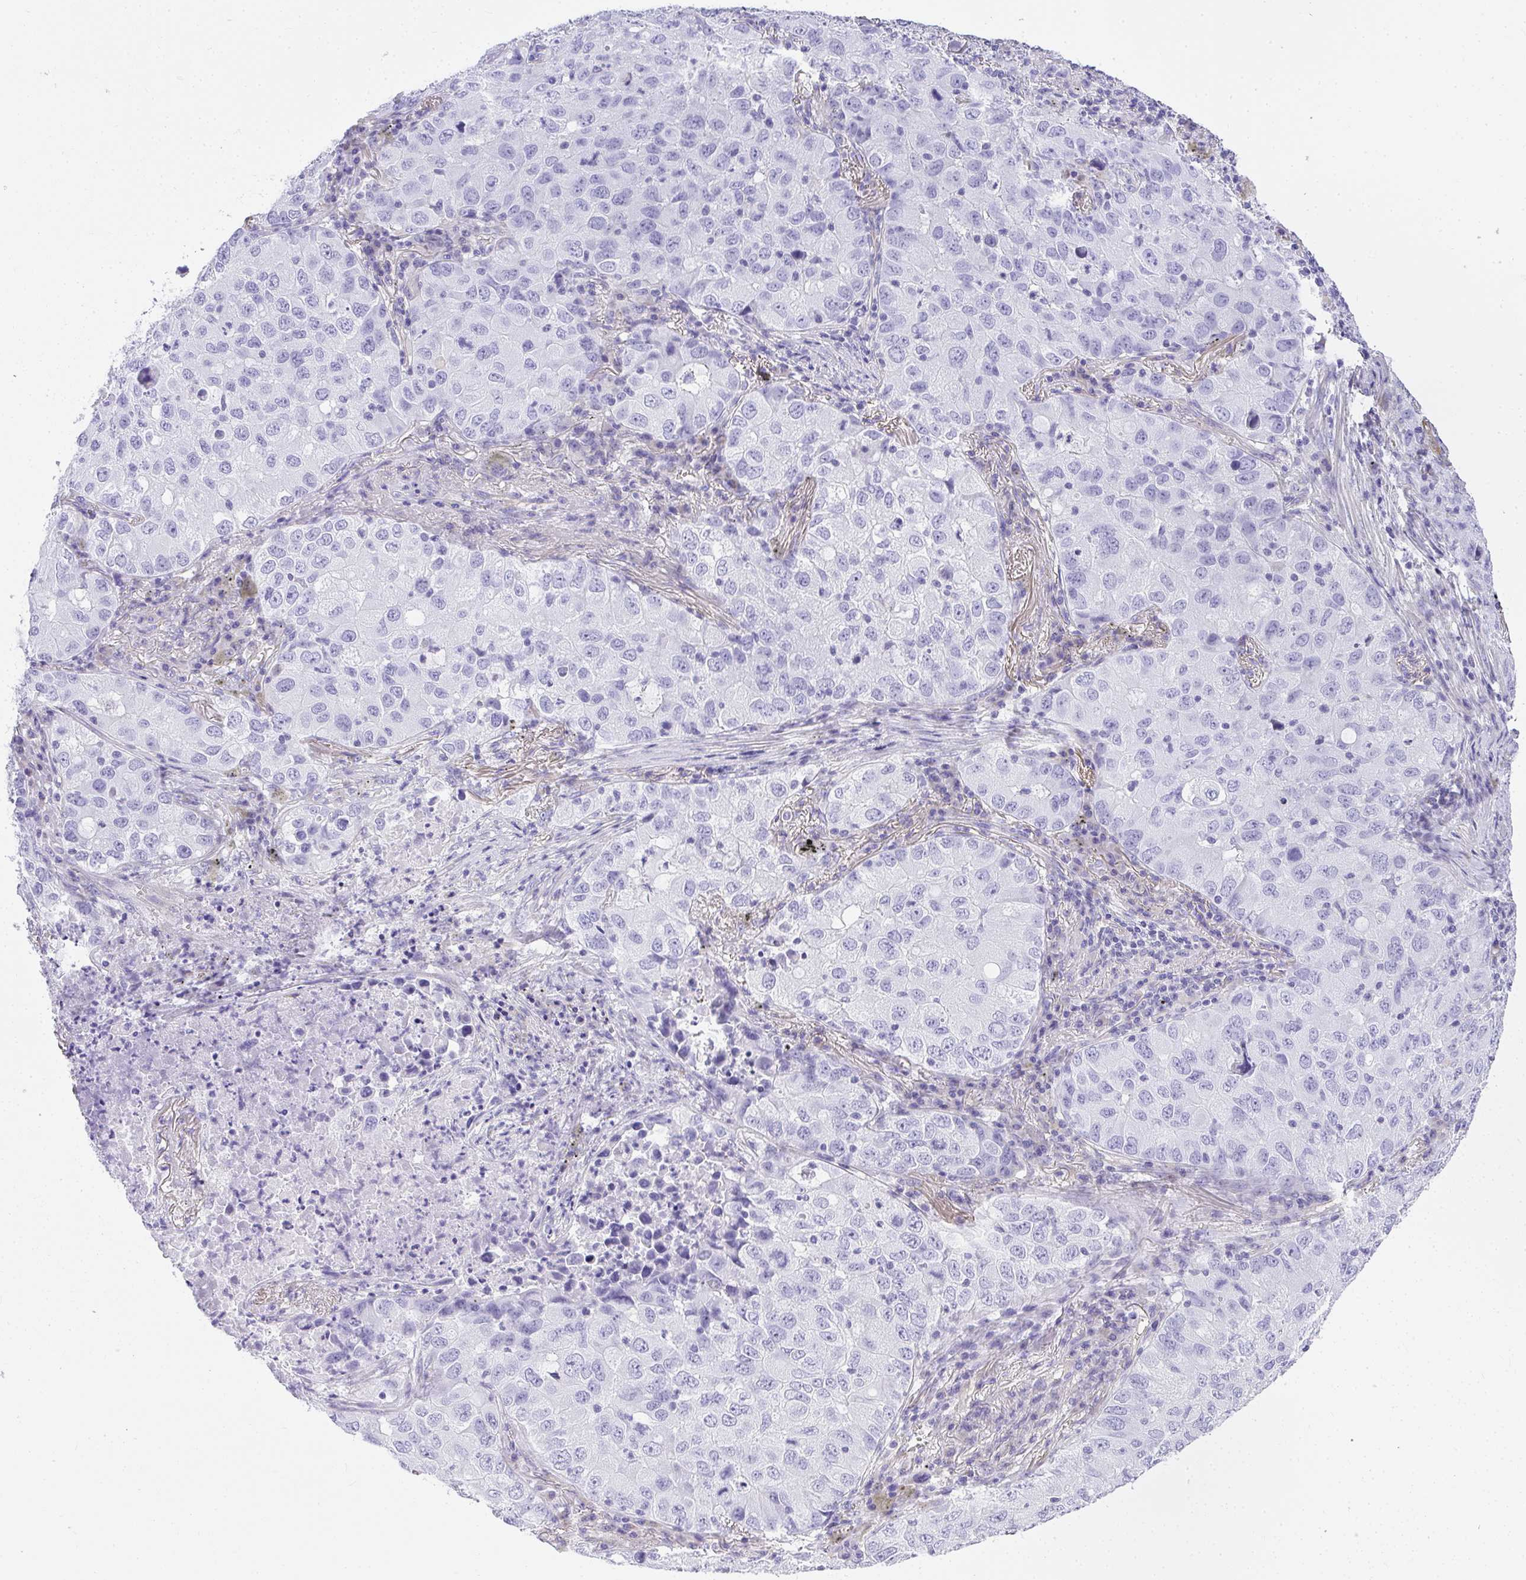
{"staining": {"intensity": "negative", "quantity": "none", "location": "none"}, "tissue": "lung cancer", "cell_type": "Tumor cells", "image_type": "cancer", "snomed": [{"axis": "morphology", "description": "Normal morphology"}, {"axis": "morphology", "description": "Adenocarcinoma, NOS"}, {"axis": "topography", "description": "Lymph node"}, {"axis": "topography", "description": "Lung"}], "caption": "IHC photomicrograph of human lung adenocarcinoma stained for a protein (brown), which displays no positivity in tumor cells. The staining is performed using DAB brown chromogen with nuclei counter-stained in using hematoxylin.", "gene": "PLPPR3", "patient": {"sex": "female", "age": 51}}